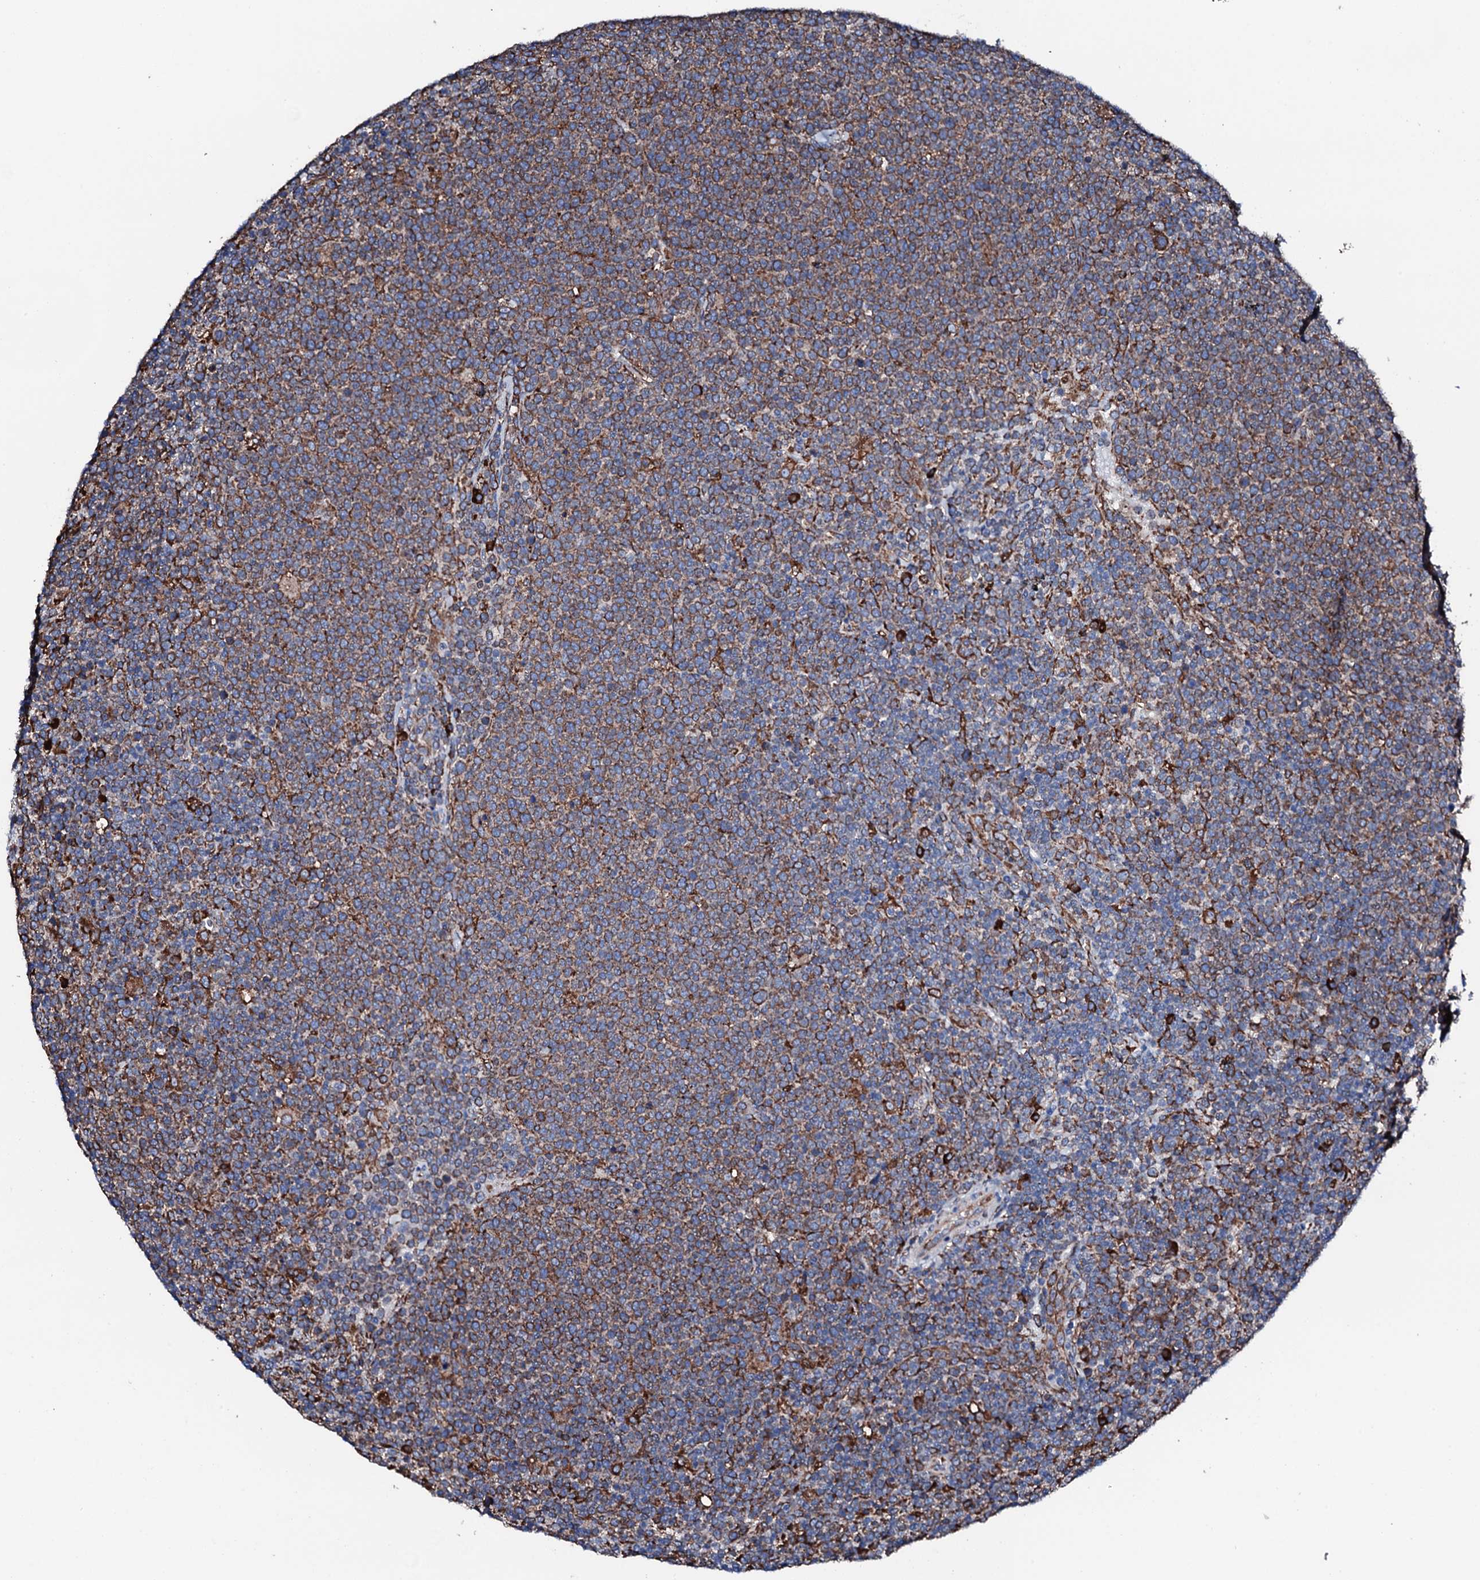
{"staining": {"intensity": "moderate", "quantity": ">75%", "location": "cytoplasmic/membranous"}, "tissue": "lymphoma", "cell_type": "Tumor cells", "image_type": "cancer", "snomed": [{"axis": "morphology", "description": "Malignant lymphoma, non-Hodgkin's type, High grade"}, {"axis": "topography", "description": "Lymph node"}], "caption": "The image displays a brown stain indicating the presence of a protein in the cytoplasmic/membranous of tumor cells in lymphoma.", "gene": "AMDHD1", "patient": {"sex": "male", "age": 61}}